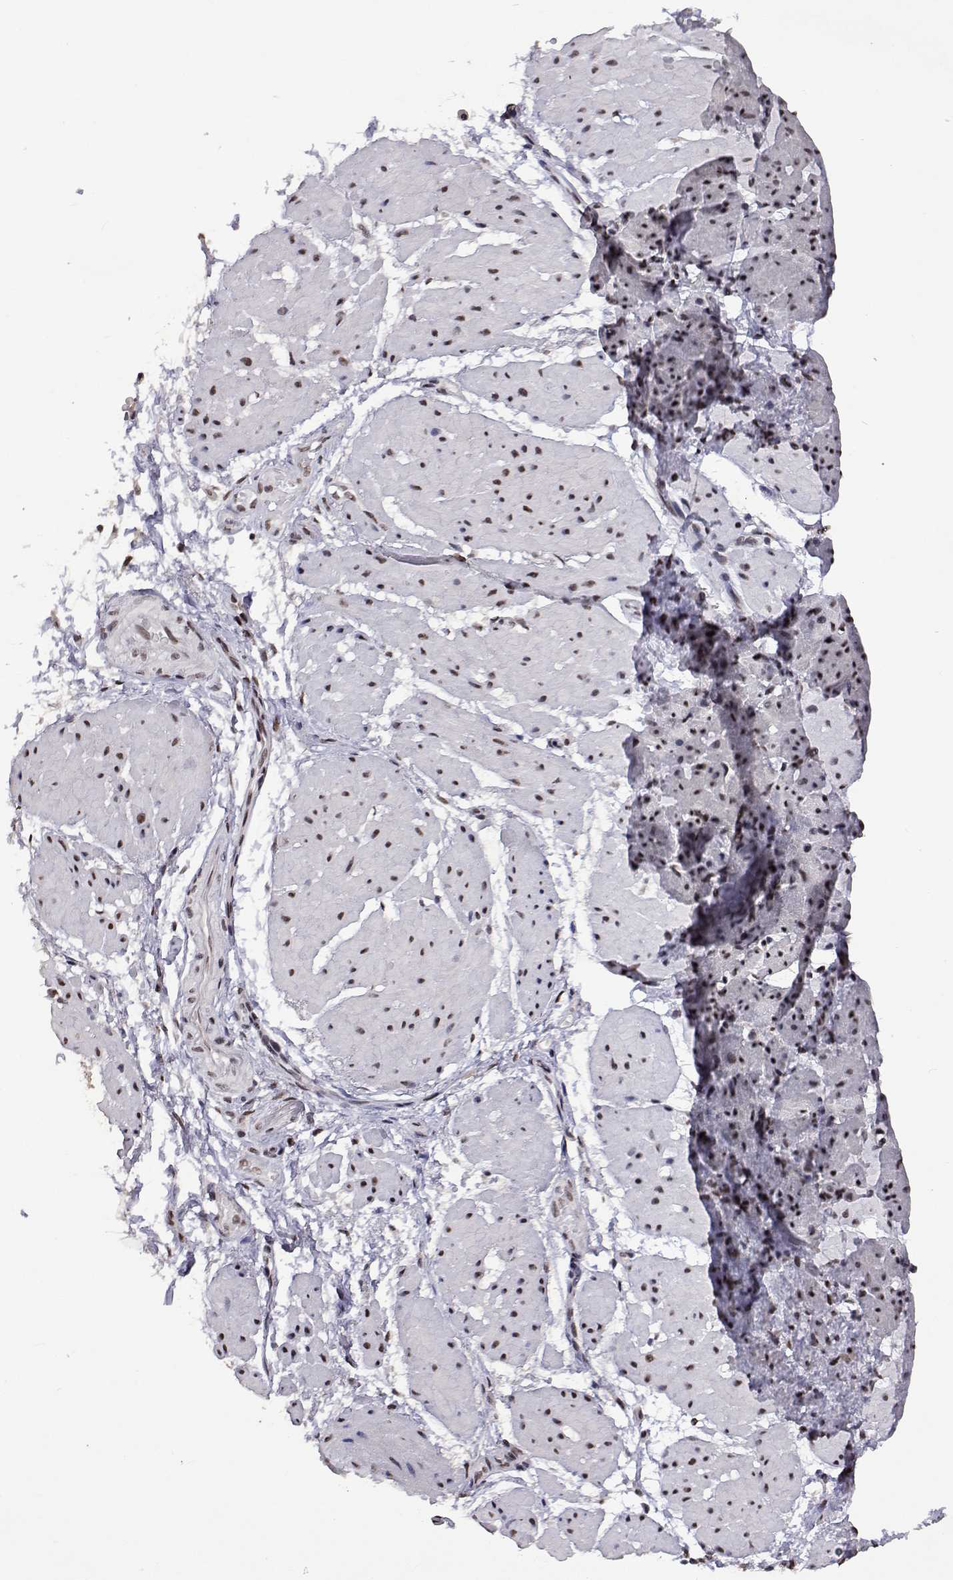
{"staining": {"intensity": "moderate", "quantity": ">75%", "location": "nuclear"}, "tissue": "esophagus", "cell_type": "Squamous epithelial cells", "image_type": "normal", "snomed": [{"axis": "morphology", "description": "Normal tissue, NOS"}, {"axis": "topography", "description": "Esophagus"}], "caption": "Squamous epithelial cells display medium levels of moderate nuclear positivity in approximately >75% of cells in normal human esophagus.", "gene": "HNRNPA0", "patient": {"sex": "male", "age": 71}}